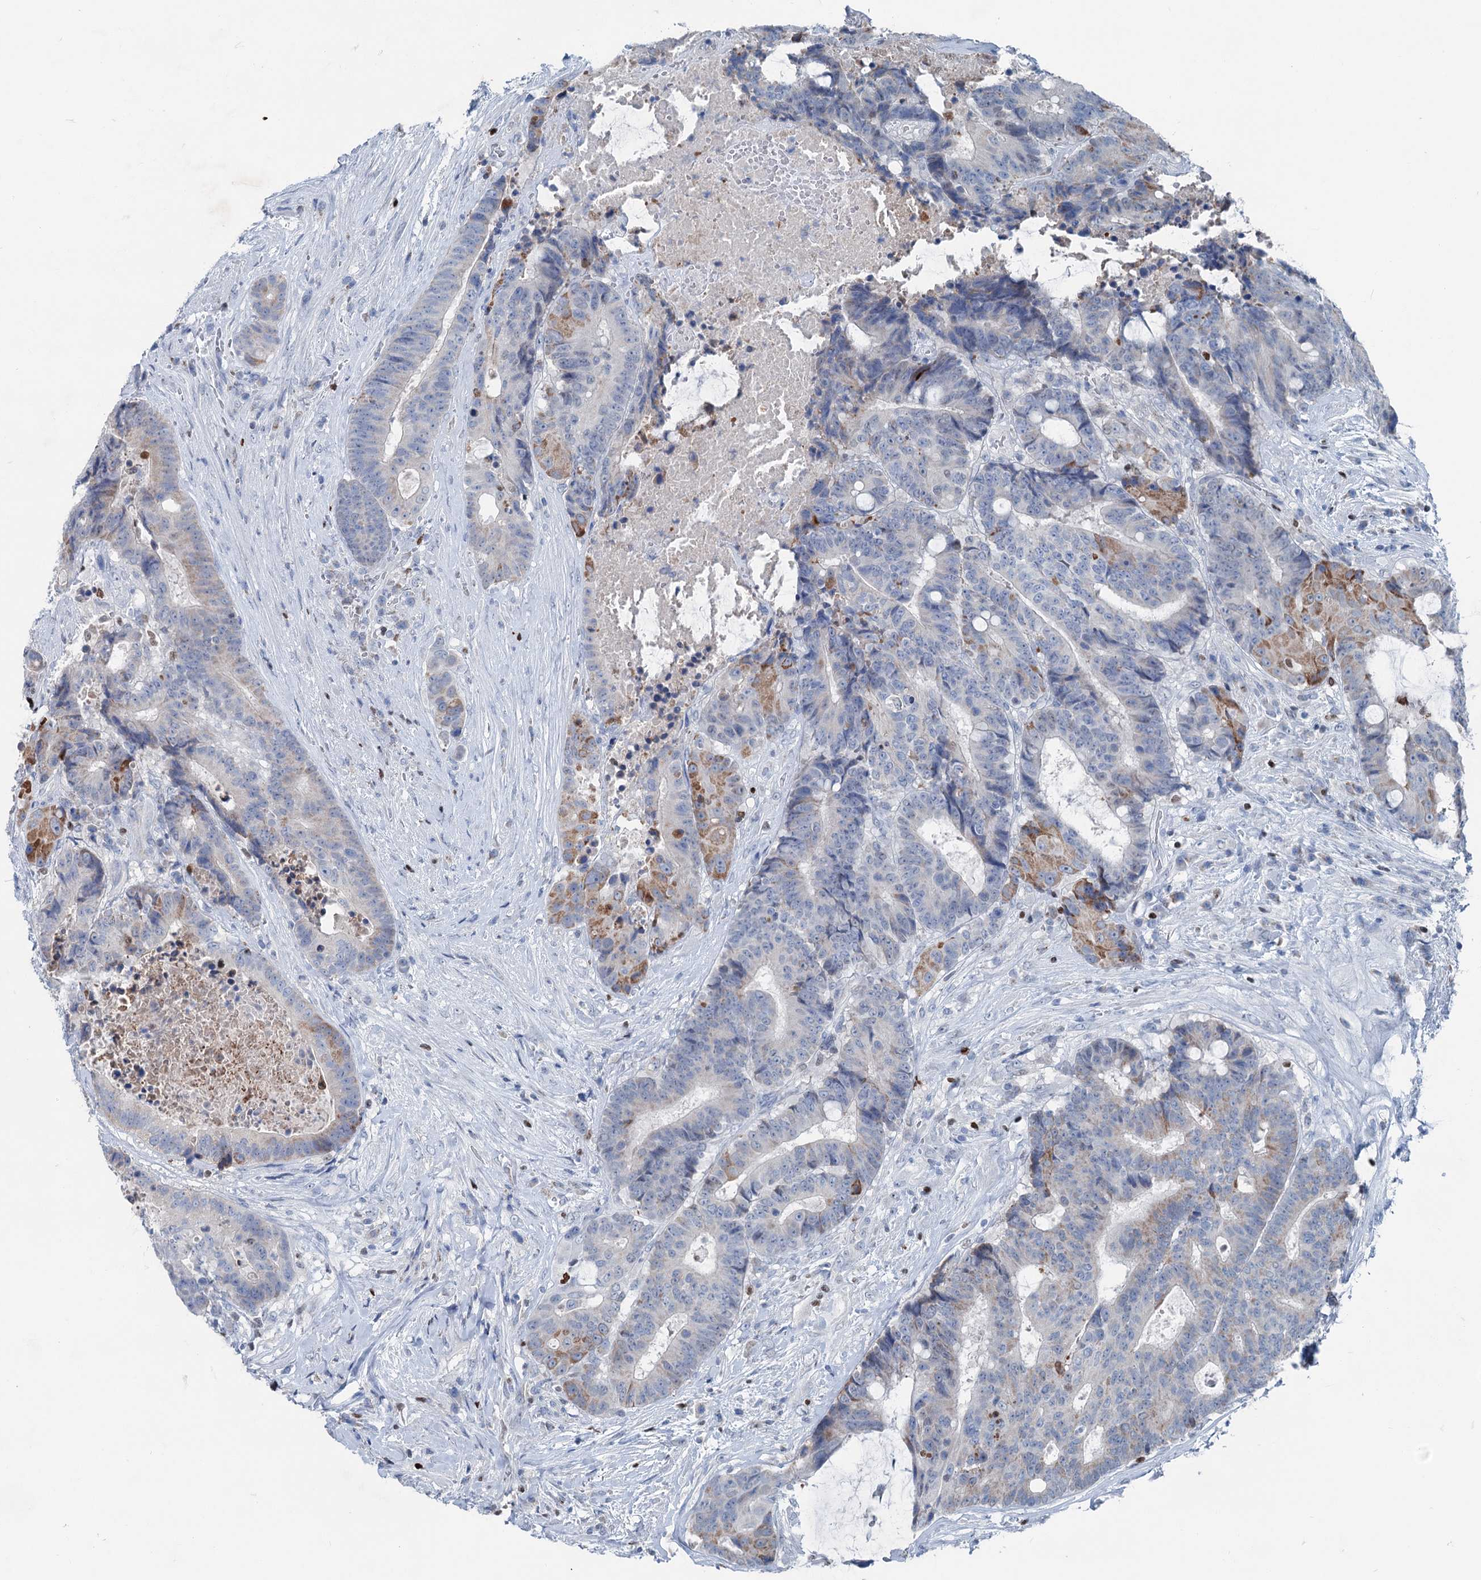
{"staining": {"intensity": "moderate", "quantity": "<25%", "location": "cytoplasmic/membranous,nuclear"}, "tissue": "colorectal cancer", "cell_type": "Tumor cells", "image_type": "cancer", "snomed": [{"axis": "morphology", "description": "Adenocarcinoma, NOS"}, {"axis": "topography", "description": "Rectum"}], "caption": "IHC micrograph of colorectal cancer stained for a protein (brown), which displays low levels of moderate cytoplasmic/membranous and nuclear staining in approximately <25% of tumor cells.", "gene": "ELP4", "patient": {"sex": "male", "age": 69}}